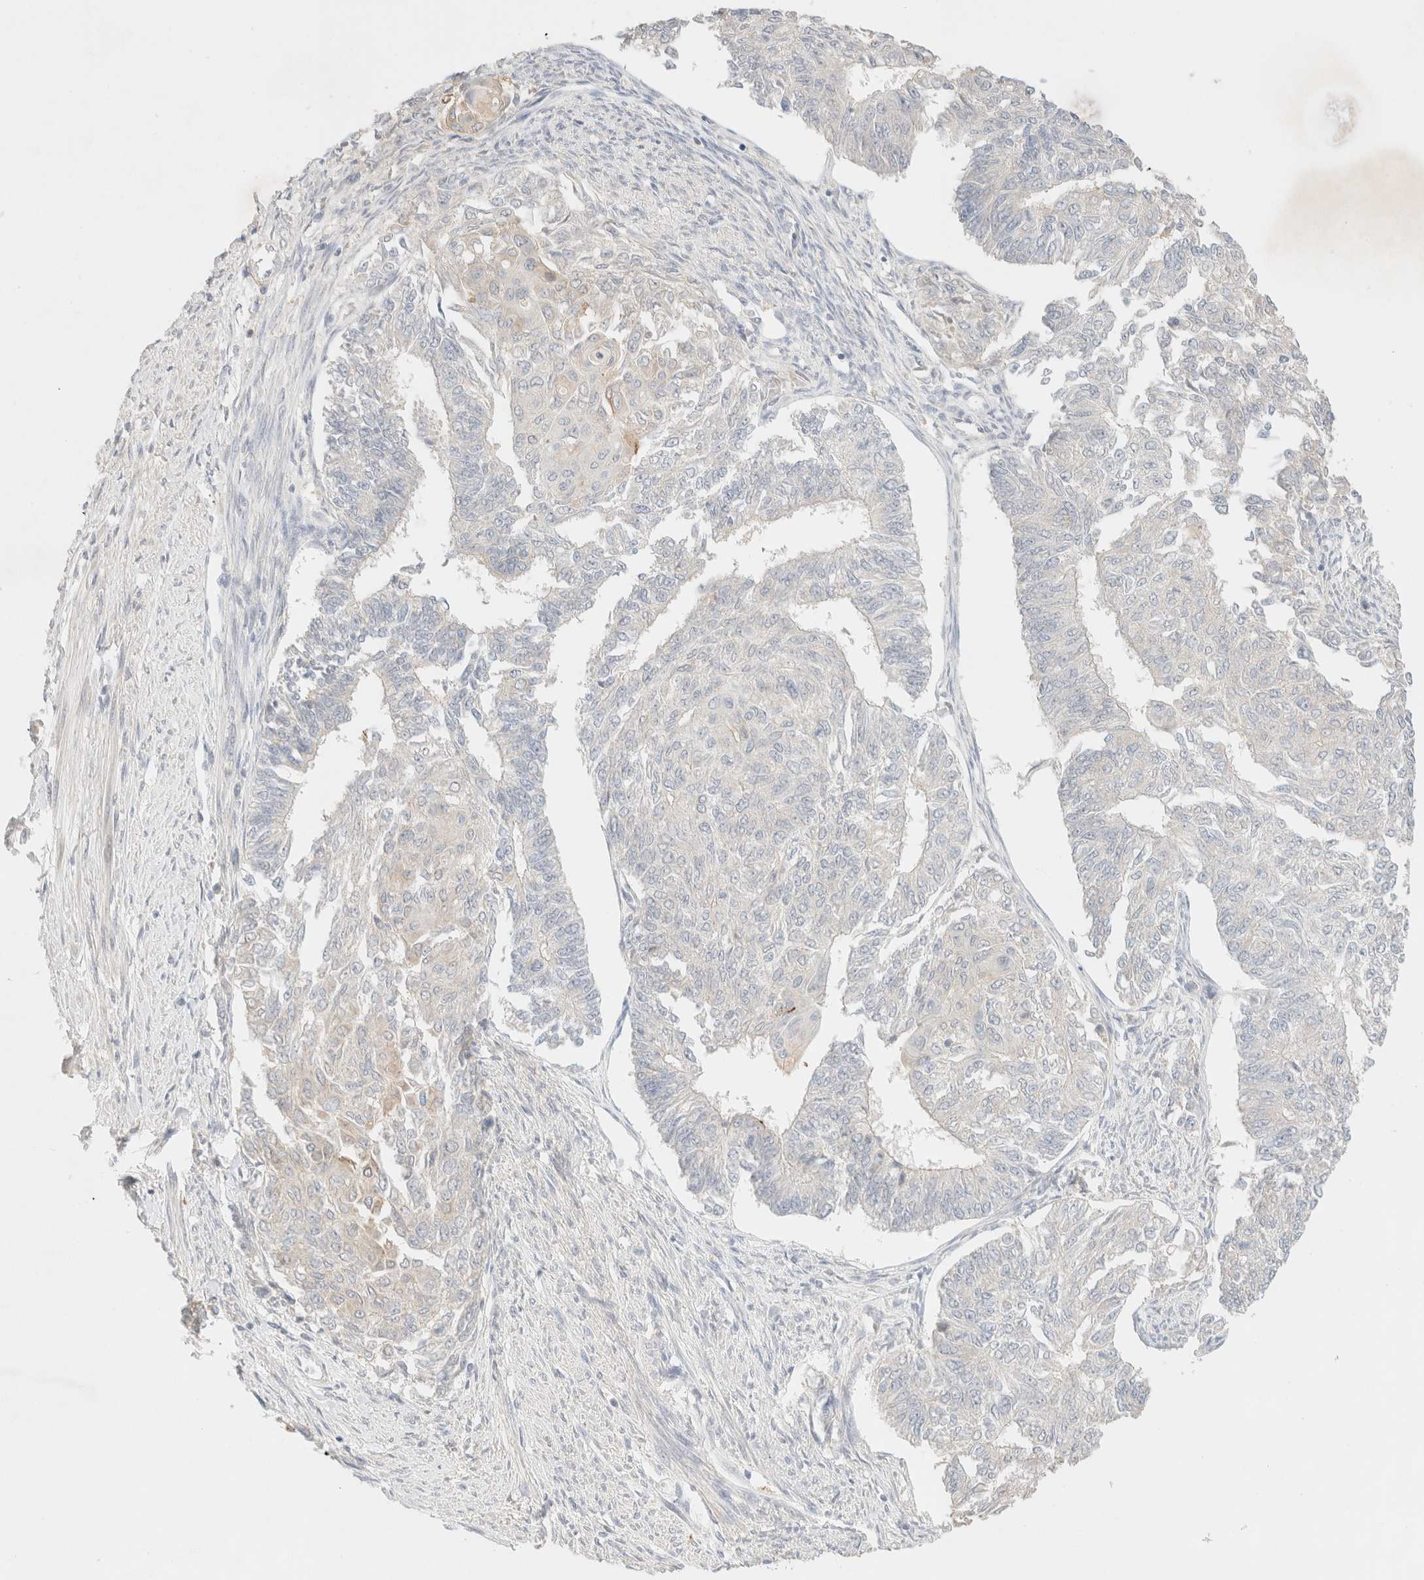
{"staining": {"intensity": "negative", "quantity": "none", "location": "none"}, "tissue": "endometrial cancer", "cell_type": "Tumor cells", "image_type": "cancer", "snomed": [{"axis": "morphology", "description": "Adenocarcinoma, NOS"}, {"axis": "topography", "description": "Endometrium"}], "caption": "A high-resolution histopathology image shows IHC staining of endometrial cancer, which shows no significant expression in tumor cells.", "gene": "SNTB1", "patient": {"sex": "female", "age": 32}}